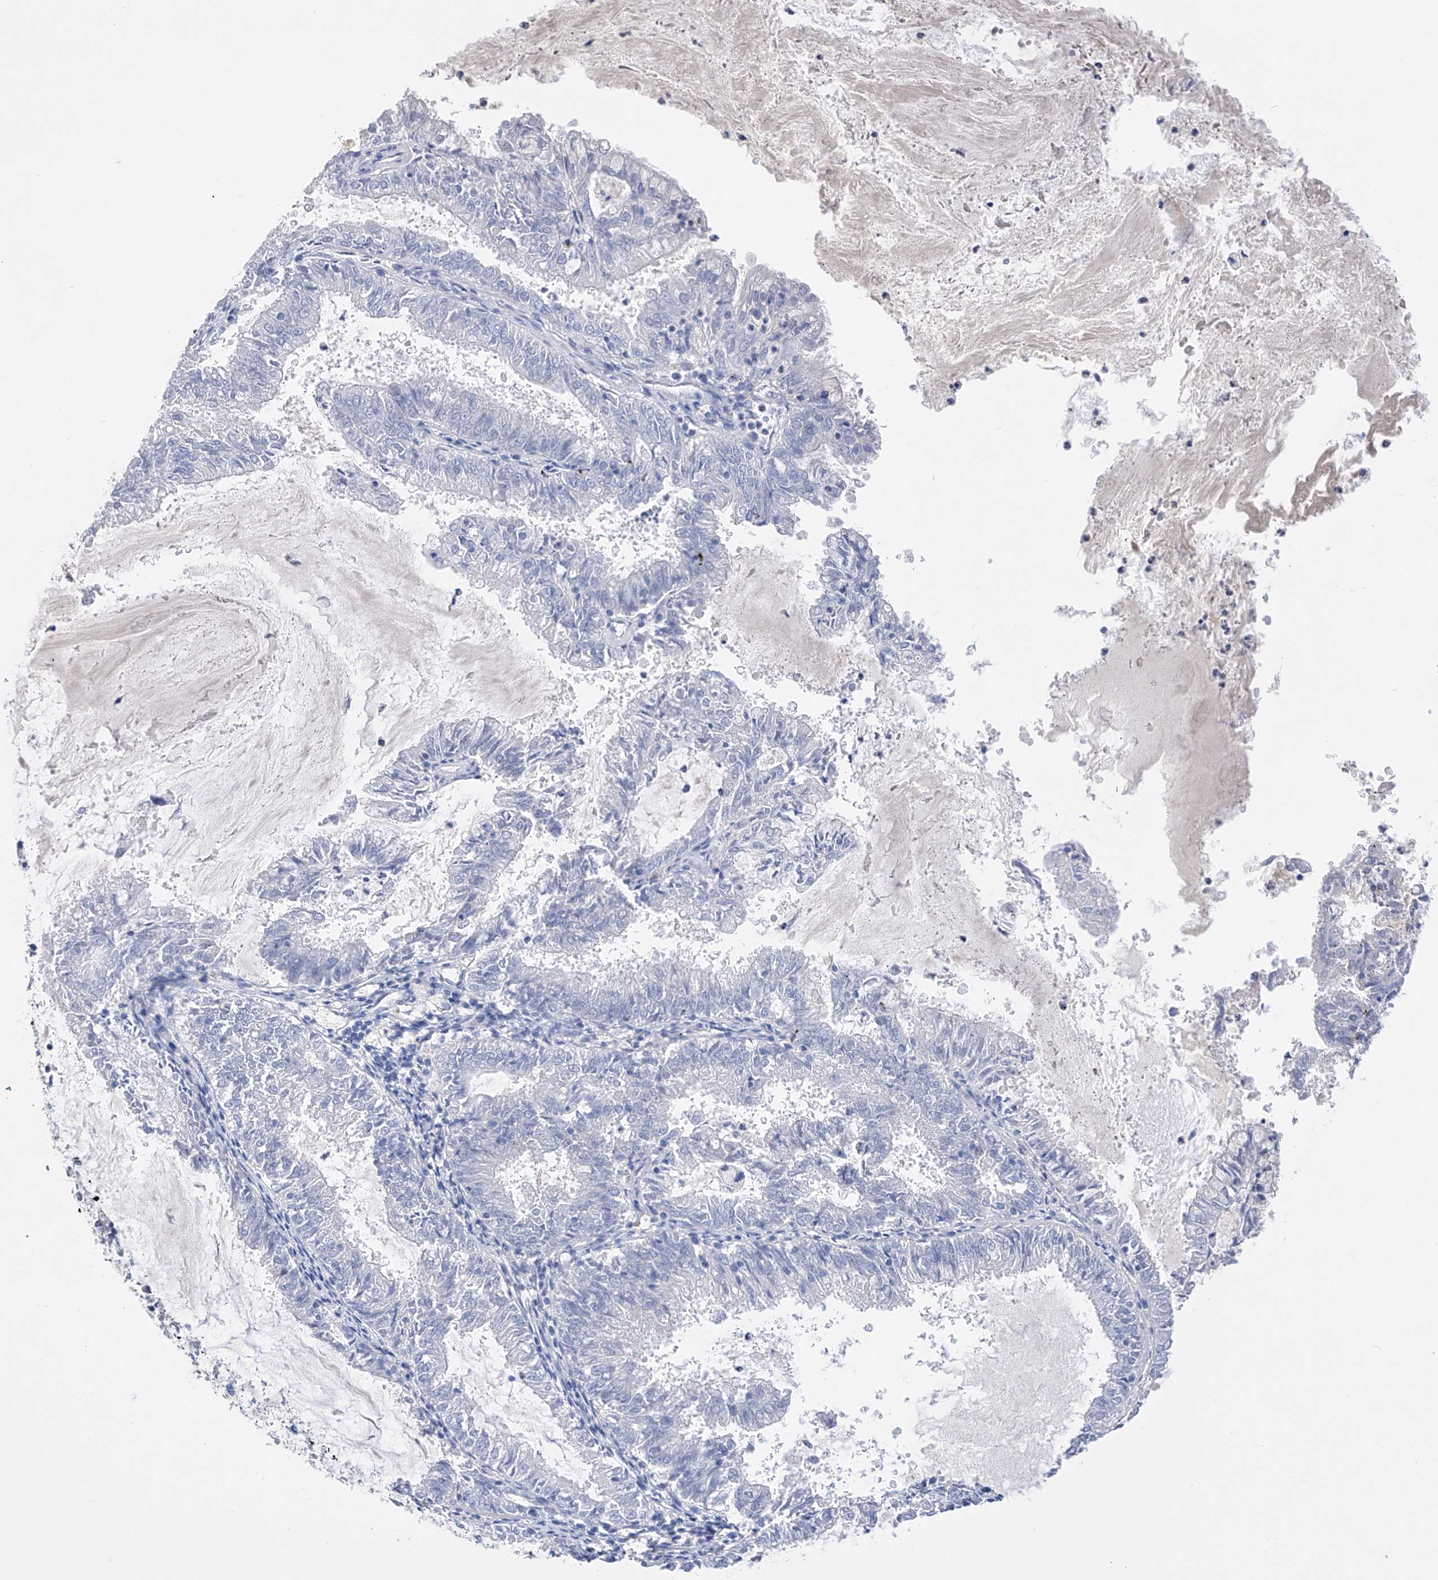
{"staining": {"intensity": "negative", "quantity": "none", "location": "none"}, "tissue": "endometrial cancer", "cell_type": "Tumor cells", "image_type": "cancer", "snomed": [{"axis": "morphology", "description": "Adenocarcinoma, NOS"}, {"axis": "topography", "description": "Endometrium"}], "caption": "Photomicrograph shows no significant protein staining in tumor cells of endometrial cancer.", "gene": "ADRA1A", "patient": {"sex": "female", "age": 57}}